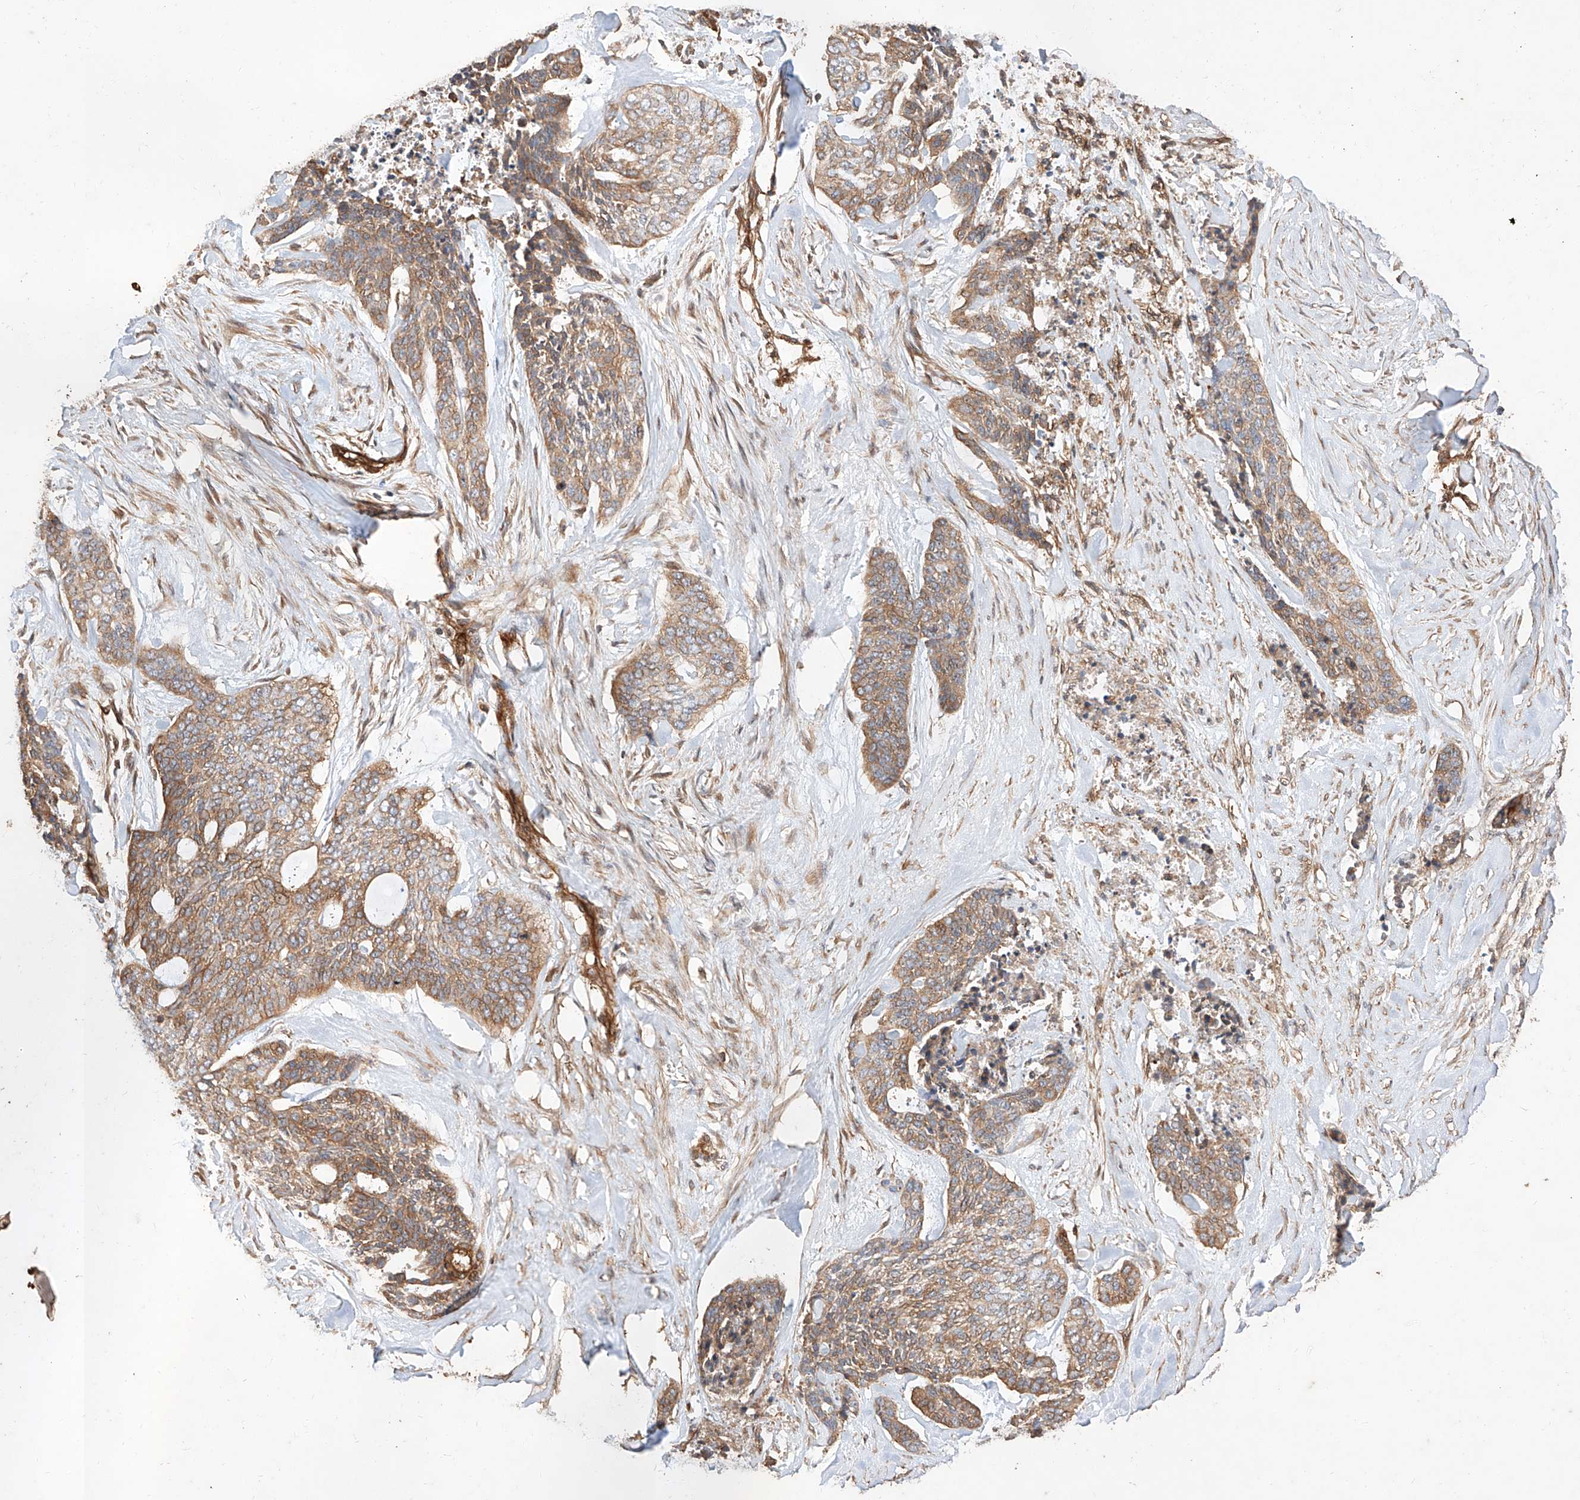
{"staining": {"intensity": "moderate", "quantity": ">75%", "location": "cytoplasmic/membranous"}, "tissue": "skin cancer", "cell_type": "Tumor cells", "image_type": "cancer", "snomed": [{"axis": "morphology", "description": "Basal cell carcinoma"}, {"axis": "topography", "description": "Skin"}], "caption": "The immunohistochemical stain shows moderate cytoplasmic/membranous staining in tumor cells of skin cancer (basal cell carcinoma) tissue.", "gene": "GHDC", "patient": {"sex": "female", "age": 64}}